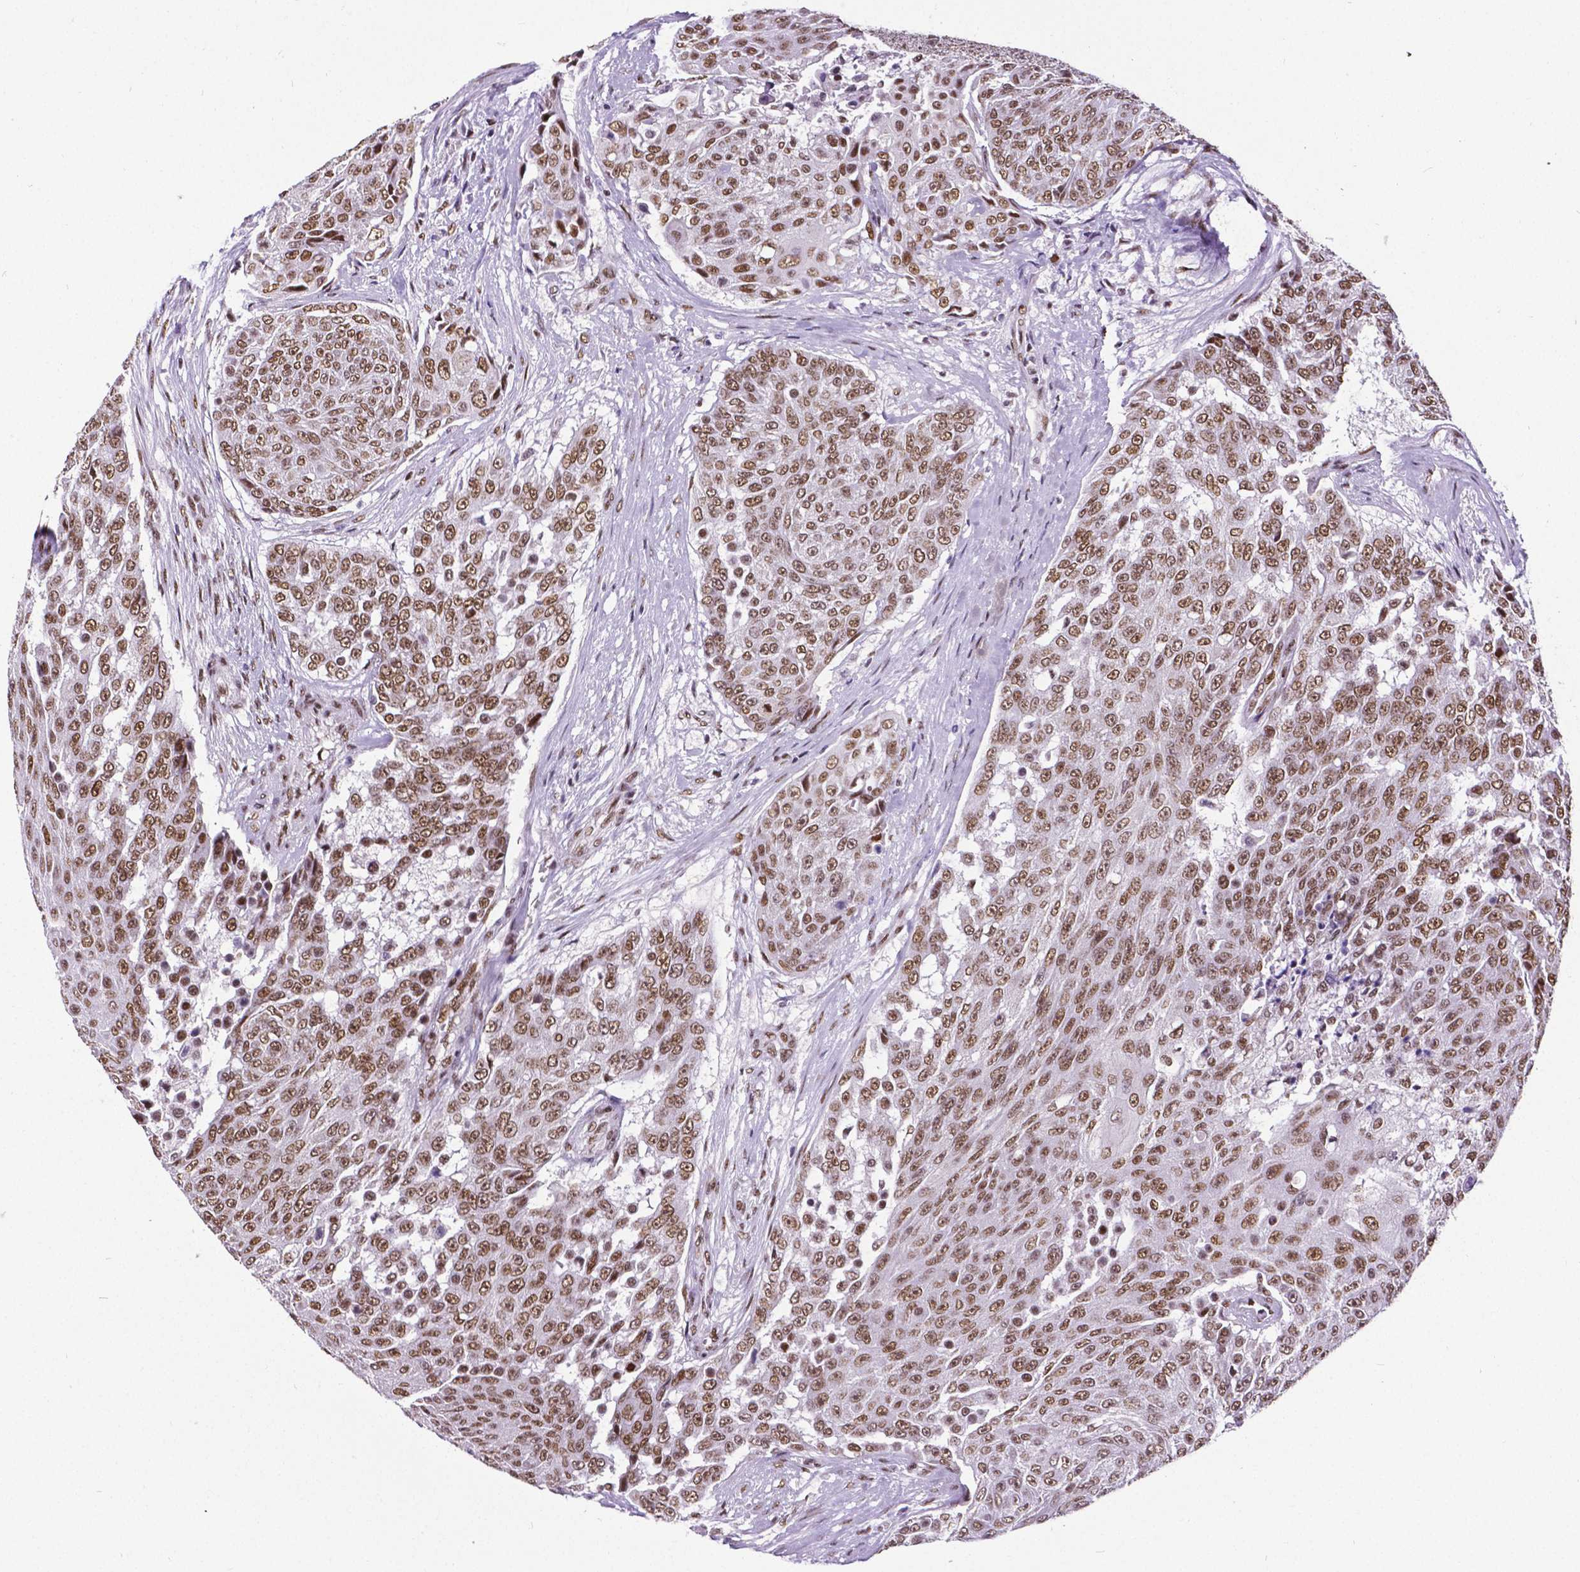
{"staining": {"intensity": "moderate", "quantity": ">75%", "location": "nuclear"}, "tissue": "urothelial cancer", "cell_type": "Tumor cells", "image_type": "cancer", "snomed": [{"axis": "morphology", "description": "Urothelial carcinoma, High grade"}, {"axis": "topography", "description": "Urinary bladder"}], "caption": "Protein staining of high-grade urothelial carcinoma tissue exhibits moderate nuclear positivity in approximately >75% of tumor cells. Immunohistochemistry (ihc) stains the protein in brown and the nuclei are stained blue.", "gene": "REST", "patient": {"sex": "female", "age": 63}}